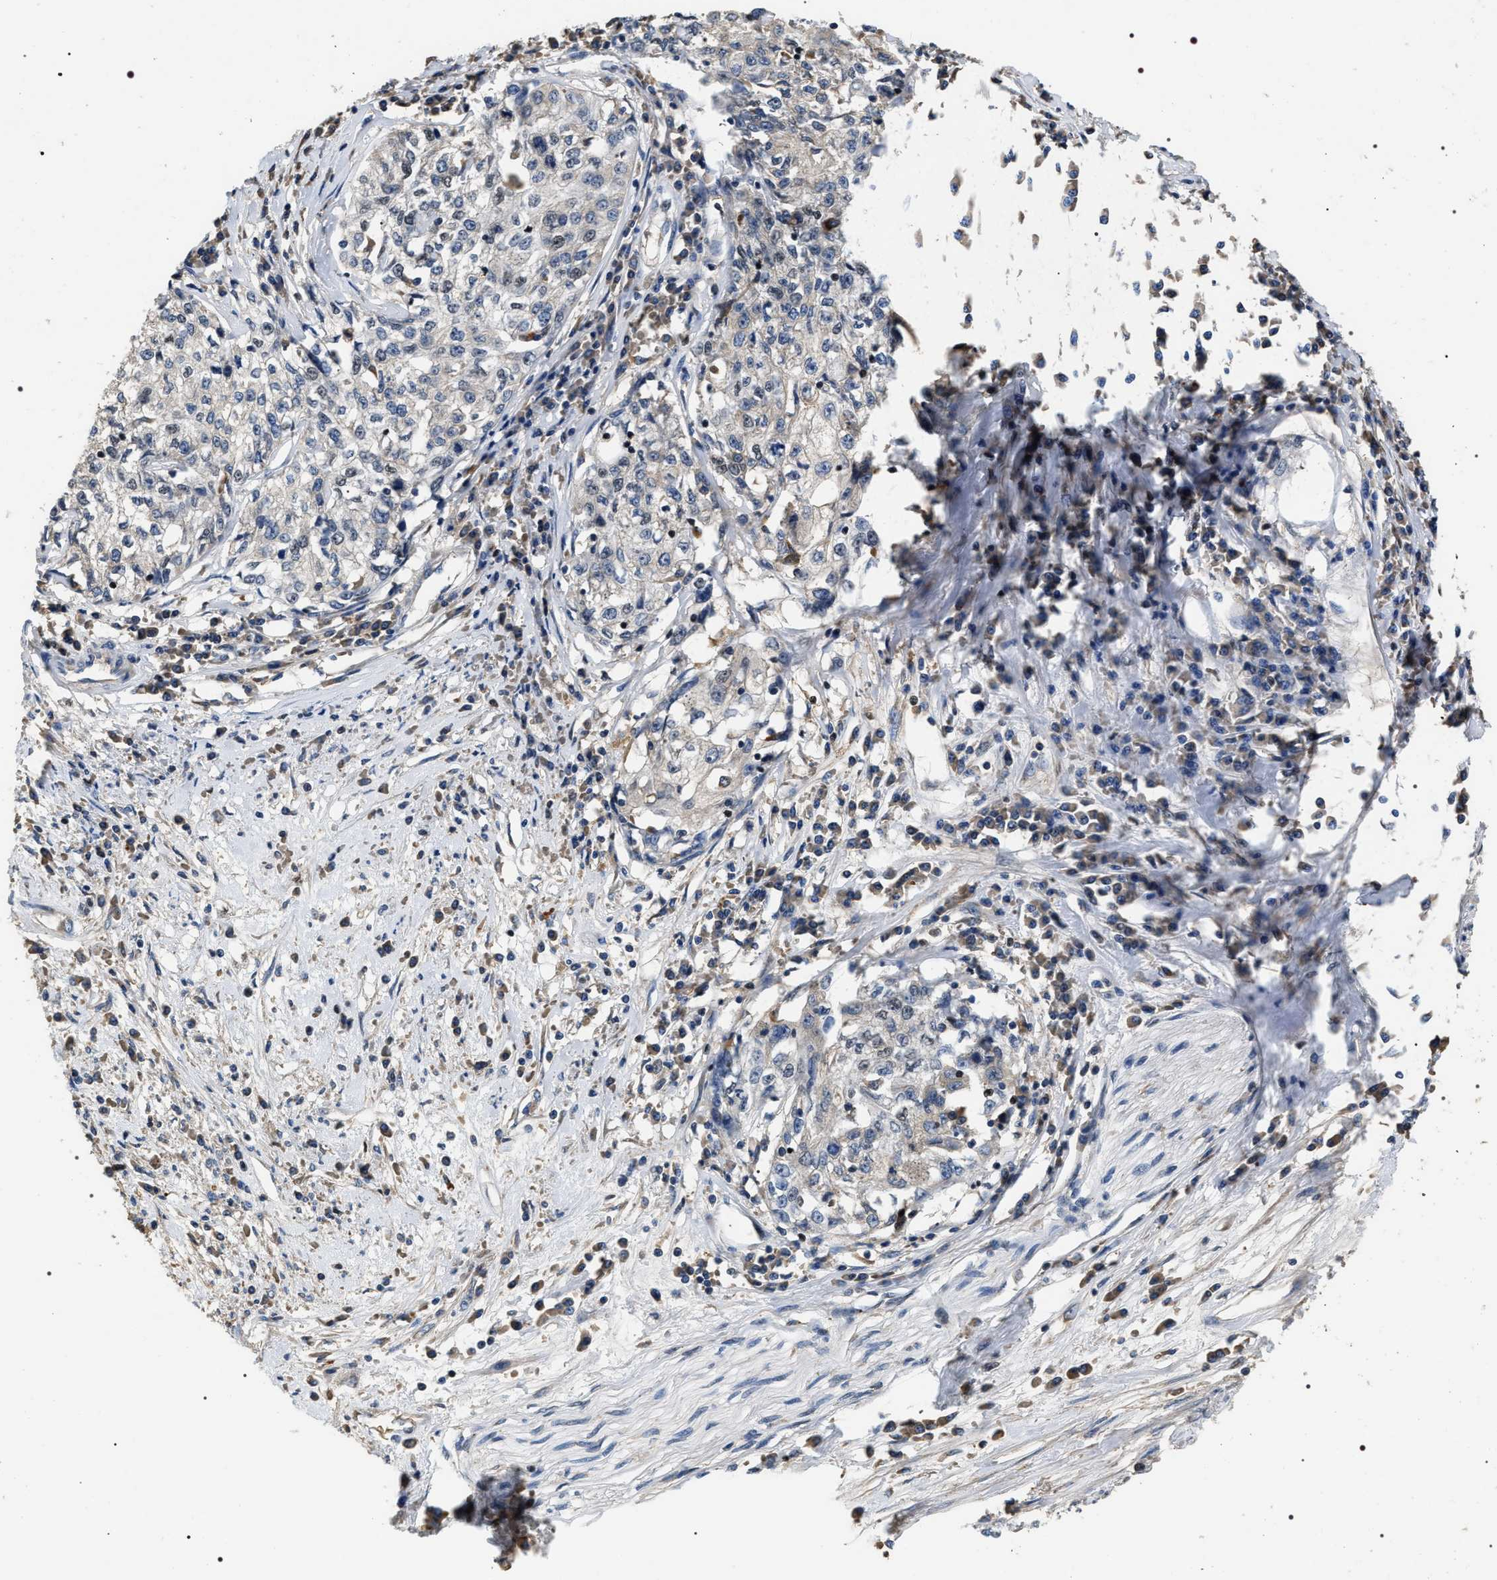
{"staining": {"intensity": "negative", "quantity": "none", "location": "none"}, "tissue": "cervical cancer", "cell_type": "Tumor cells", "image_type": "cancer", "snomed": [{"axis": "morphology", "description": "Squamous cell carcinoma, NOS"}, {"axis": "topography", "description": "Cervix"}], "caption": "High power microscopy photomicrograph of an IHC histopathology image of cervical cancer, revealing no significant expression in tumor cells.", "gene": "C7orf25", "patient": {"sex": "female", "age": 57}}